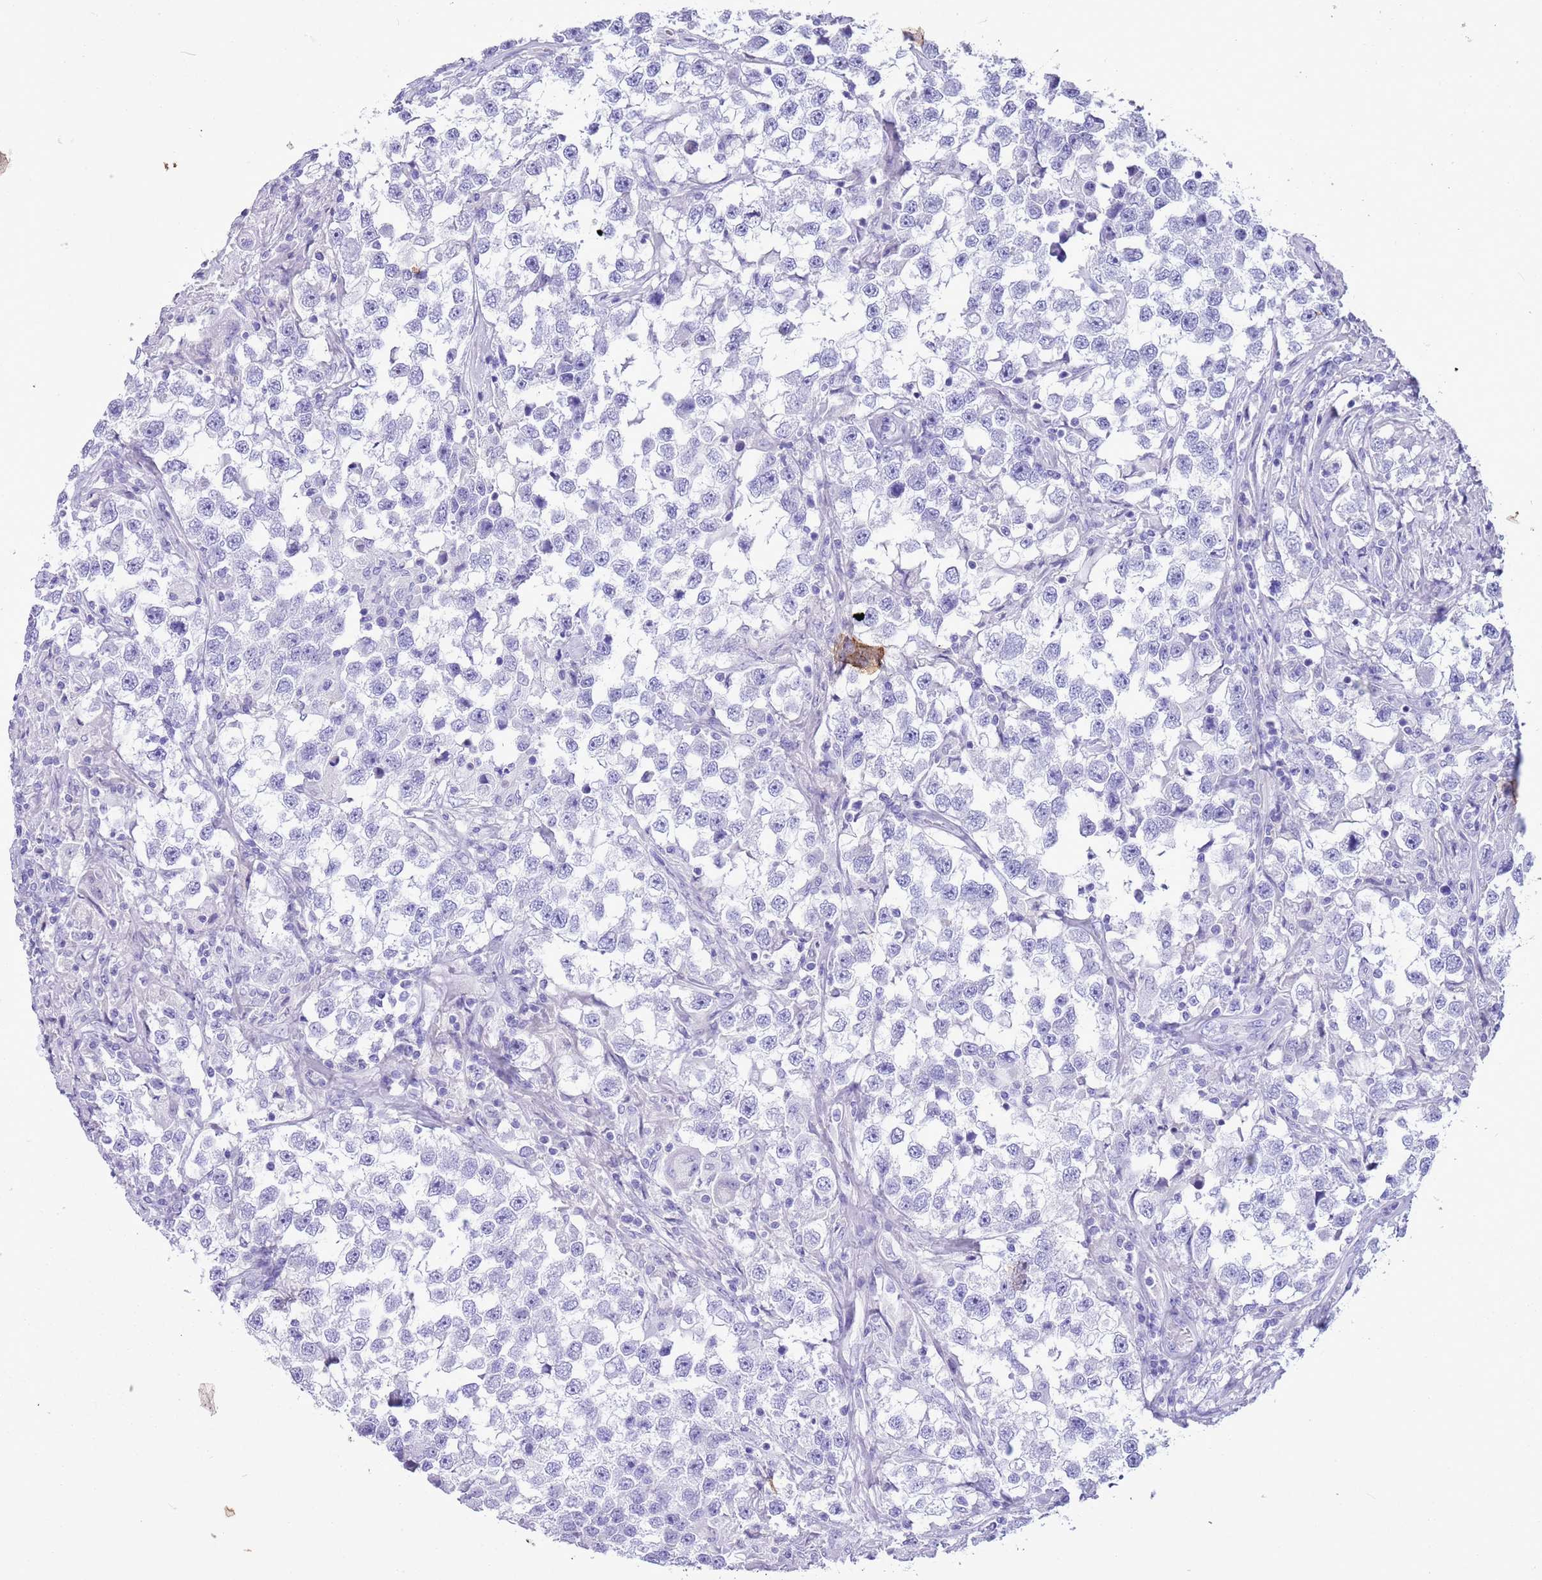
{"staining": {"intensity": "negative", "quantity": "none", "location": "none"}, "tissue": "testis cancer", "cell_type": "Tumor cells", "image_type": "cancer", "snomed": [{"axis": "morphology", "description": "Seminoma, NOS"}, {"axis": "topography", "description": "Testis"}], "caption": "The image demonstrates no significant positivity in tumor cells of testis seminoma.", "gene": "TBC1D10B", "patient": {"sex": "male", "age": 46}}